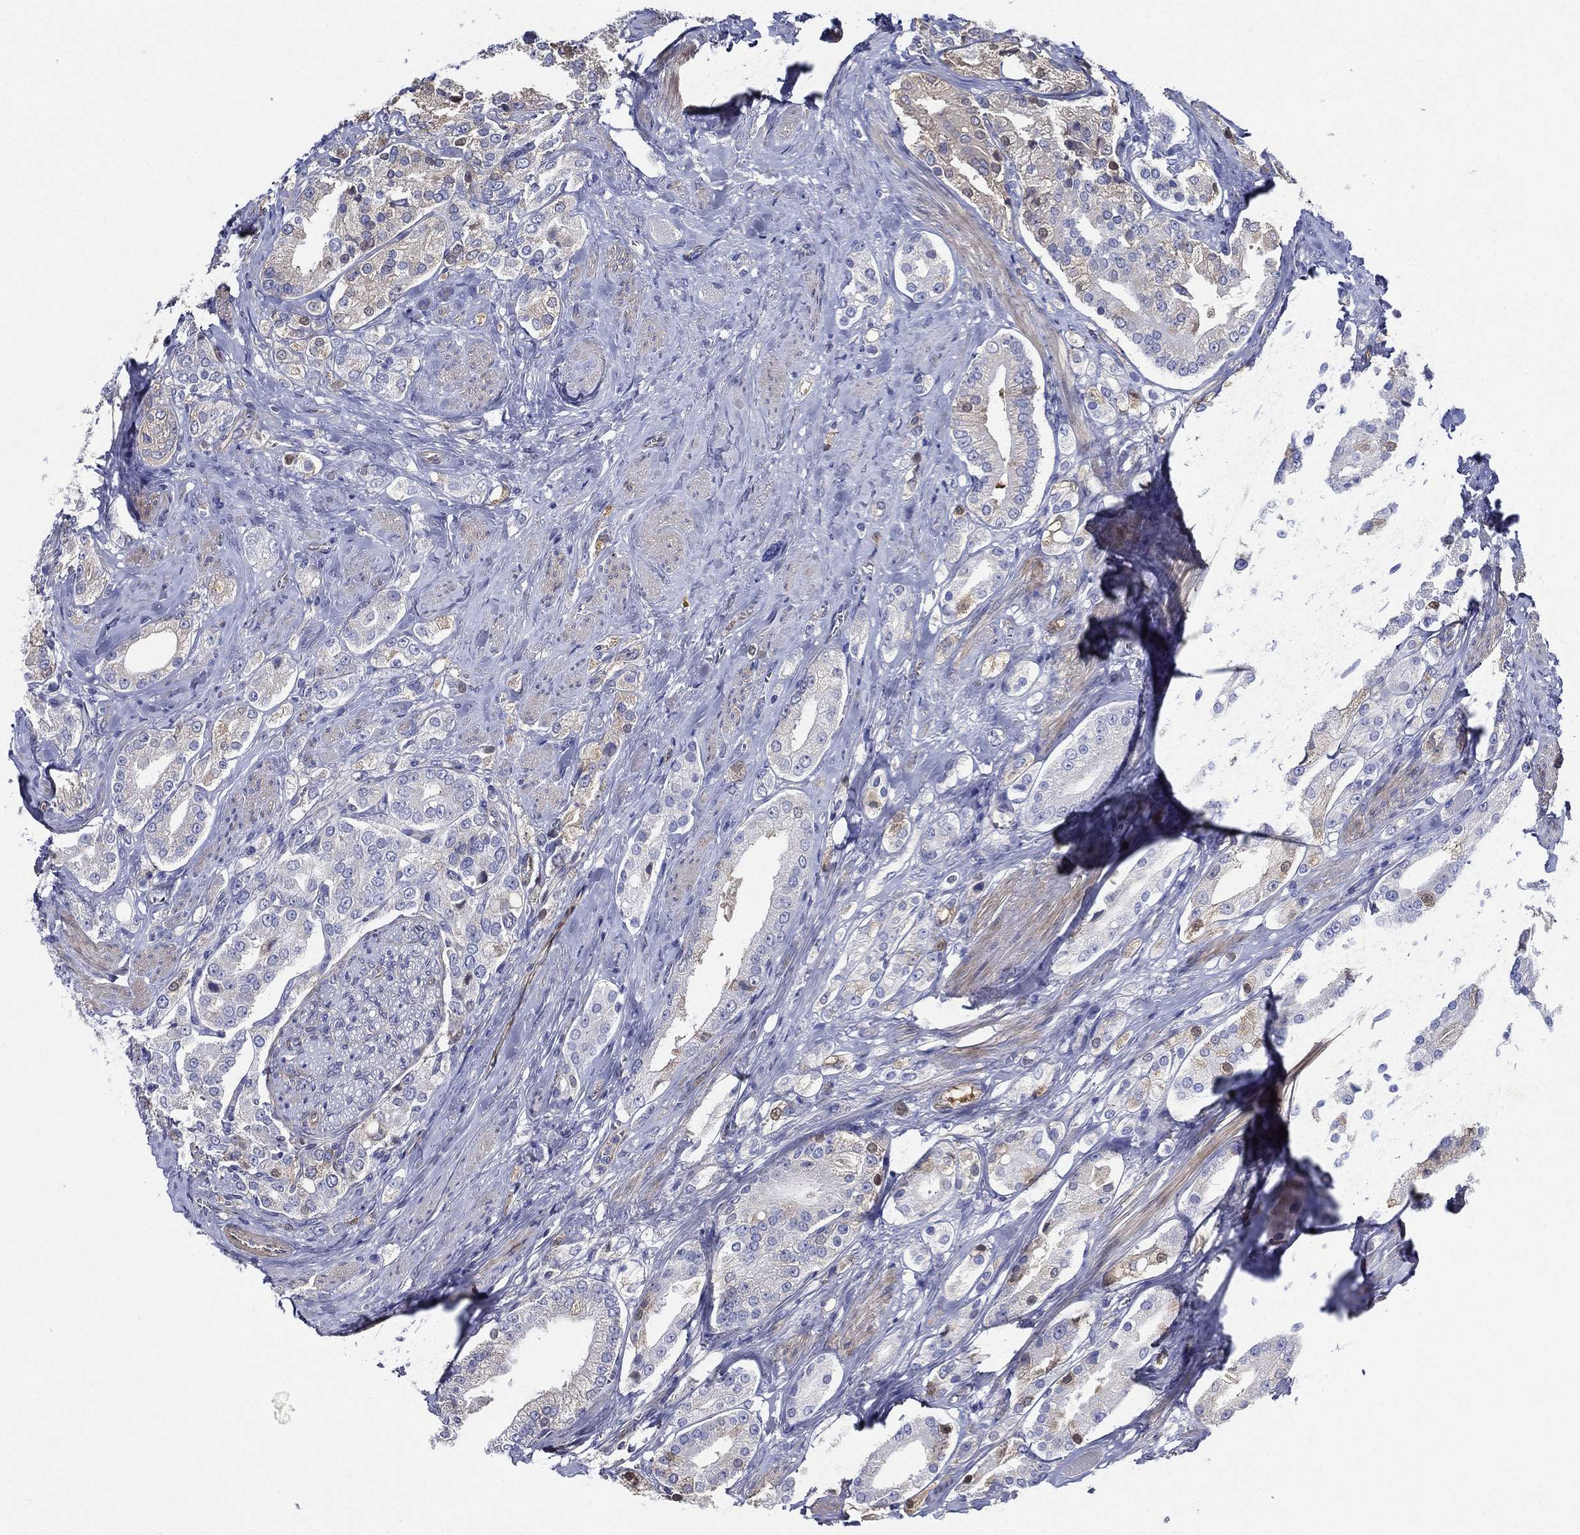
{"staining": {"intensity": "negative", "quantity": "none", "location": "none"}, "tissue": "prostate cancer", "cell_type": "Tumor cells", "image_type": "cancer", "snomed": [{"axis": "morphology", "description": "Adenocarcinoma, NOS"}, {"axis": "topography", "description": "Prostate and seminal vesicle, NOS"}, {"axis": "topography", "description": "Prostate"}], "caption": "This is an immunohistochemistry (IHC) micrograph of human prostate cancer (adenocarcinoma). There is no positivity in tumor cells.", "gene": "TMPRSS11D", "patient": {"sex": "male", "age": 67}}